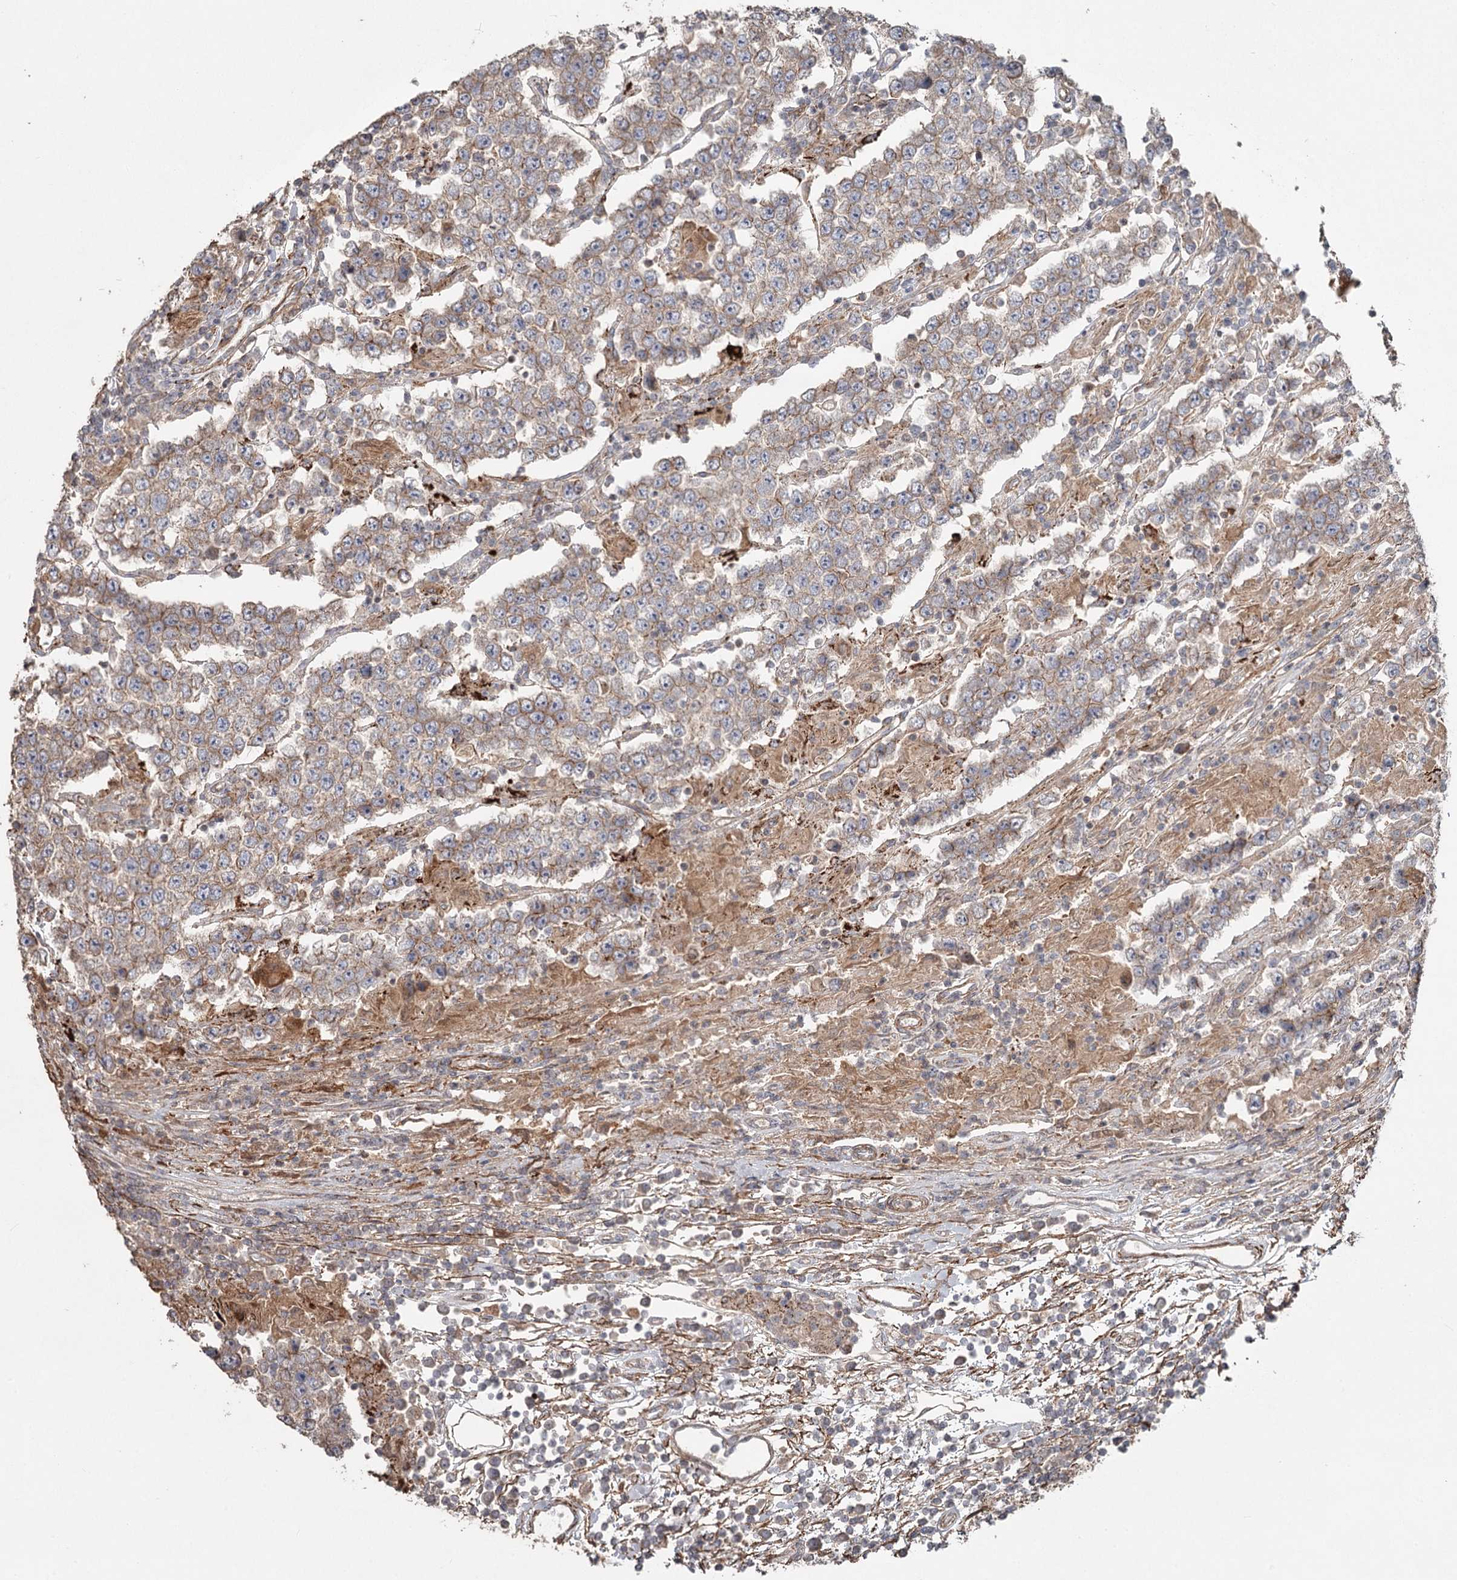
{"staining": {"intensity": "weak", "quantity": ">75%", "location": "cytoplasmic/membranous"}, "tissue": "testis cancer", "cell_type": "Tumor cells", "image_type": "cancer", "snomed": [{"axis": "morphology", "description": "Normal tissue, NOS"}, {"axis": "morphology", "description": "Urothelial carcinoma, High grade"}, {"axis": "morphology", "description": "Seminoma, NOS"}, {"axis": "morphology", "description": "Carcinoma, Embryonal, NOS"}, {"axis": "topography", "description": "Urinary bladder"}, {"axis": "topography", "description": "Testis"}], "caption": "Approximately >75% of tumor cells in human testis seminoma demonstrate weak cytoplasmic/membranous protein positivity as visualized by brown immunohistochemical staining.", "gene": "DHRS9", "patient": {"sex": "male", "age": 41}}